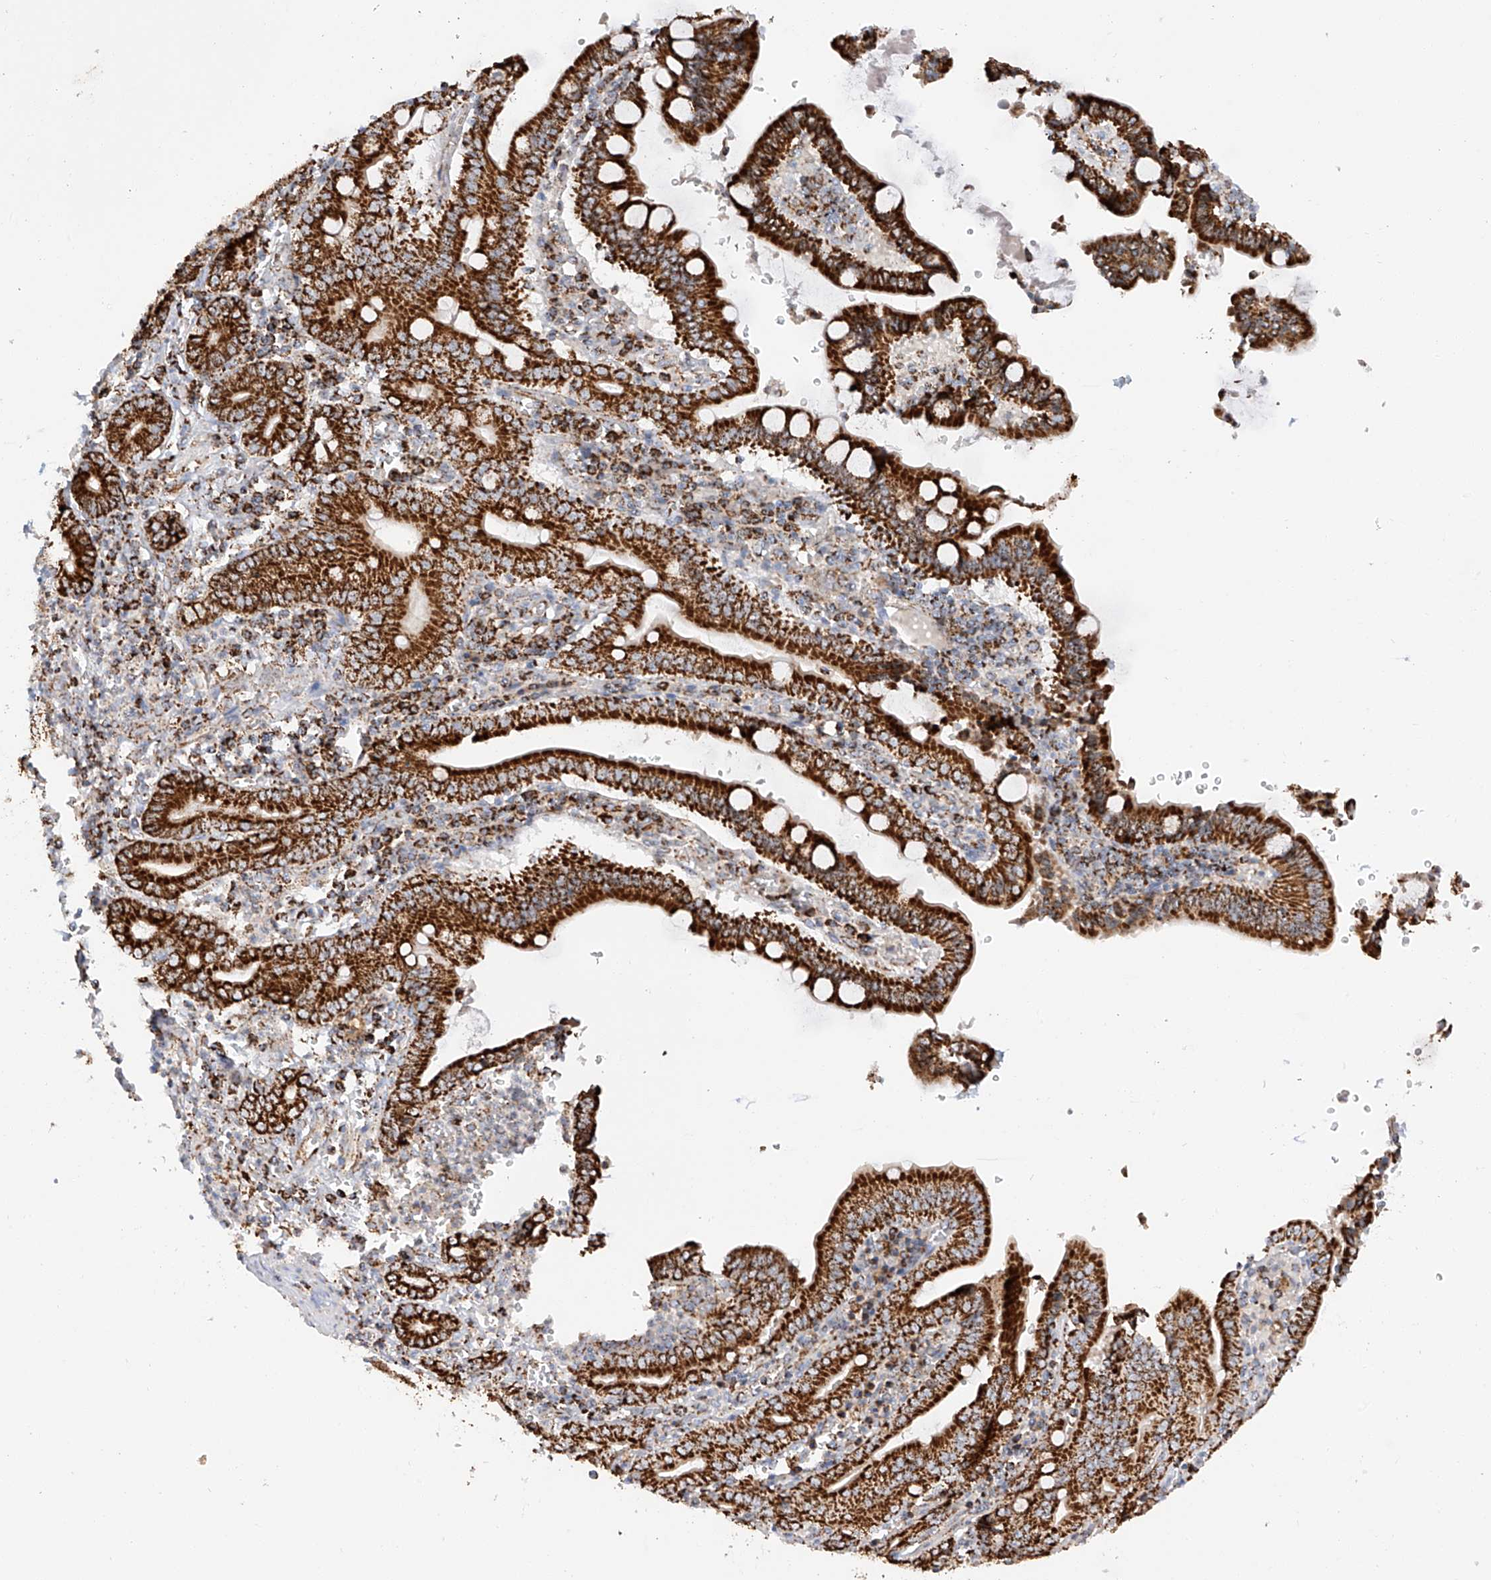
{"staining": {"intensity": "strong", "quantity": ">75%", "location": "cytoplasmic/membranous"}, "tissue": "pancreatic cancer", "cell_type": "Tumor cells", "image_type": "cancer", "snomed": [{"axis": "morphology", "description": "Adenocarcinoma, NOS"}, {"axis": "topography", "description": "Pancreas"}], "caption": "IHC staining of adenocarcinoma (pancreatic), which demonstrates high levels of strong cytoplasmic/membranous staining in approximately >75% of tumor cells indicating strong cytoplasmic/membranous protein expression. The staining was performed using DAB (3,3'-diaminobenzidine) (brown) for protein detection and nuclei were counterstained in hematoxylin (blue).", "gene": "TTC27", "patient": {"sex": "male", "age": 70}}